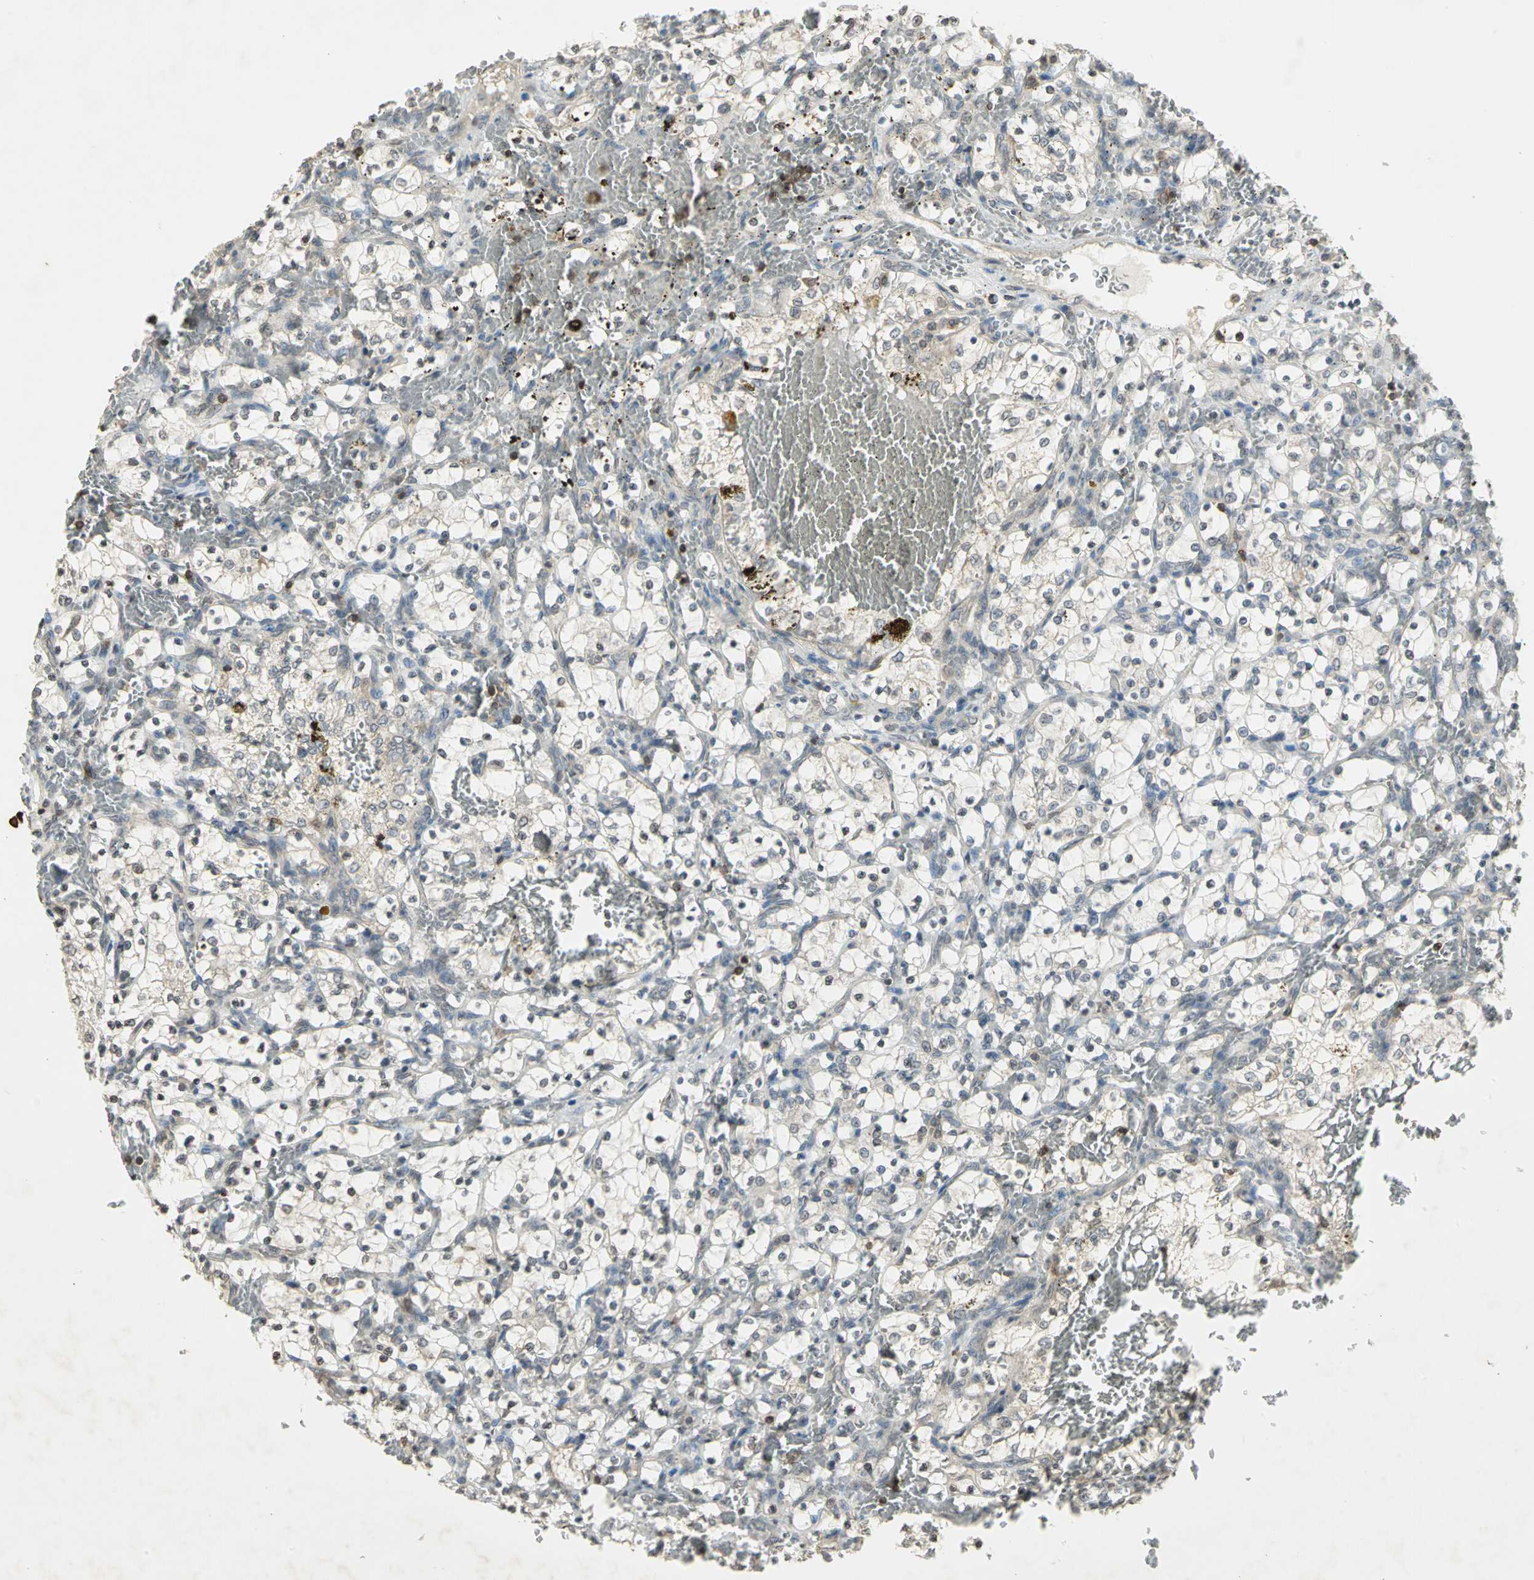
{"staining": {"intensity": "negative", "quantity": "none", "location": "none"}, "tissue": "renal cancer", "cell_type": "Tumor cells", "image_type": "cancer", "snomed": [{"axis": "morphology", "description": "Adenocarcinoma, NOS"}, {"axis": "topography", "description": "Kidney"}], "caption": "High magnification brightfield microscopy of renal cancer (adenocarcinoma) stained with DAB (3,3'-diaminobenzidine) (brown) and counterstained with hematoxylin (blue): tumor cells show no significant positivity.", "gene": "IL16", "patient": {"sex": "female", "age": 69}}